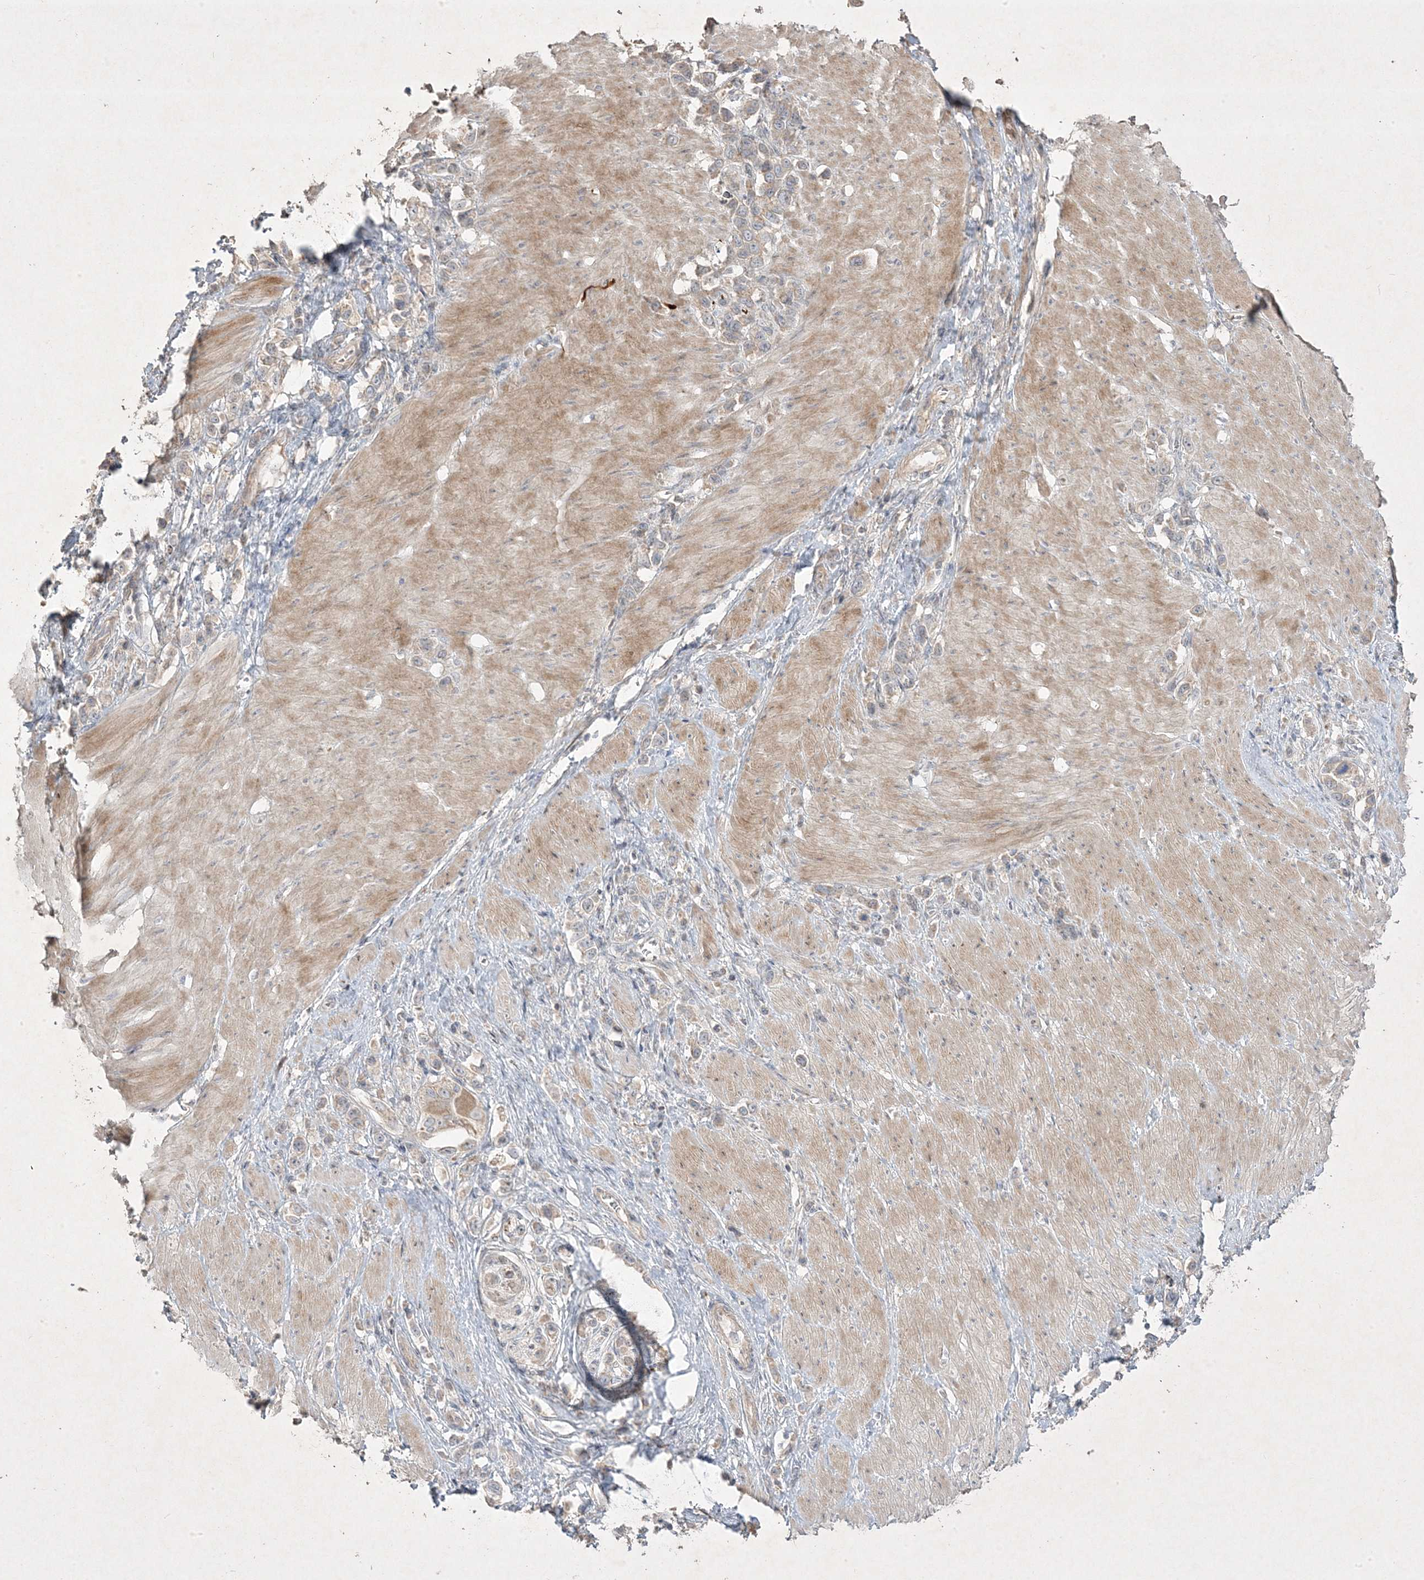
{"staining": {"intensity": "weak", "quantity": "<25%", "location": "cytoplasmic/membranous"}, "tissue": "stomach cancer", "cell_type": "Tumor cells", "image_type": "cancer", "snomed": [{"axis": "morphology", "description": "Normal tissue, NOS"}, {"axis": "morphology", "description": "Adenocarcinoma, NOS"}, {"axis": "topography", "description": "Stomach, upper"}, {"axis": "topography", "description": "Stomach"}], "caption": "This is an immunohistochemistry (IHC) image of human adenocarcinoma (stomach). There is no positivity in tumor cells.", "gene": "RGL4", "patient": {"sex": "female", "age": 65}}